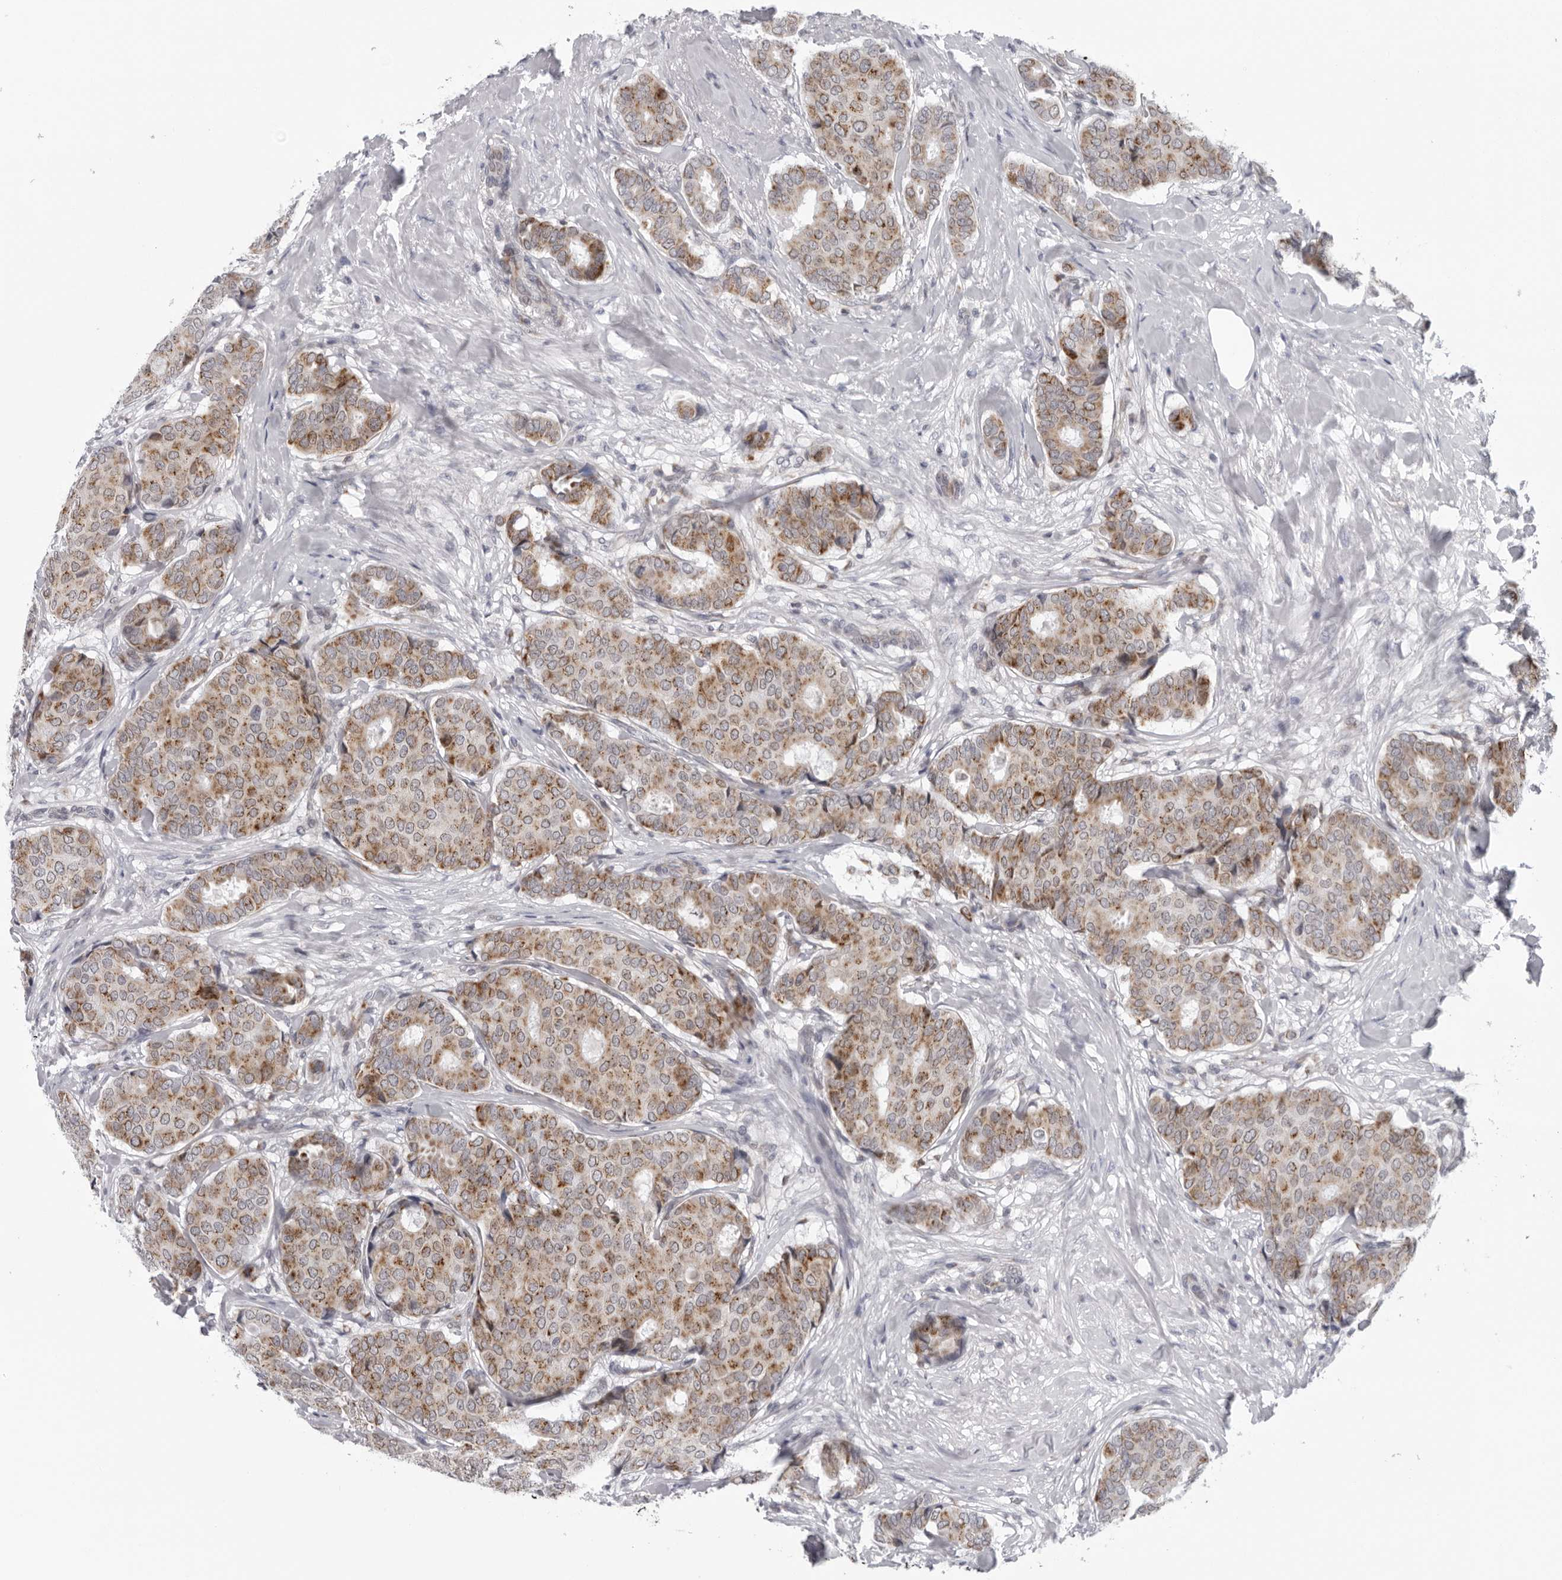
{"staining": {"intensity": "moderate", "quantity": ">75%", "location": "cytoplasmic/membranous"}, "tissue": "breast cancer", "cell_type": "Tumor cells", "image_type": "cancer", "snomed": [{"axis": "morphology", "description": "Duct carcinoma"}, {"axis": "topography", "description": "Breast"}], "caption": "This photomicrograph exhibits immunohistochemistry staining of breast infiltrating ductal carcinoma, with medium moderate cytoplasmic/membranous staining in approximately >75% of tumor cells.", "gene": "CPT2", "patient": {"sex": "female", "age": 75}}